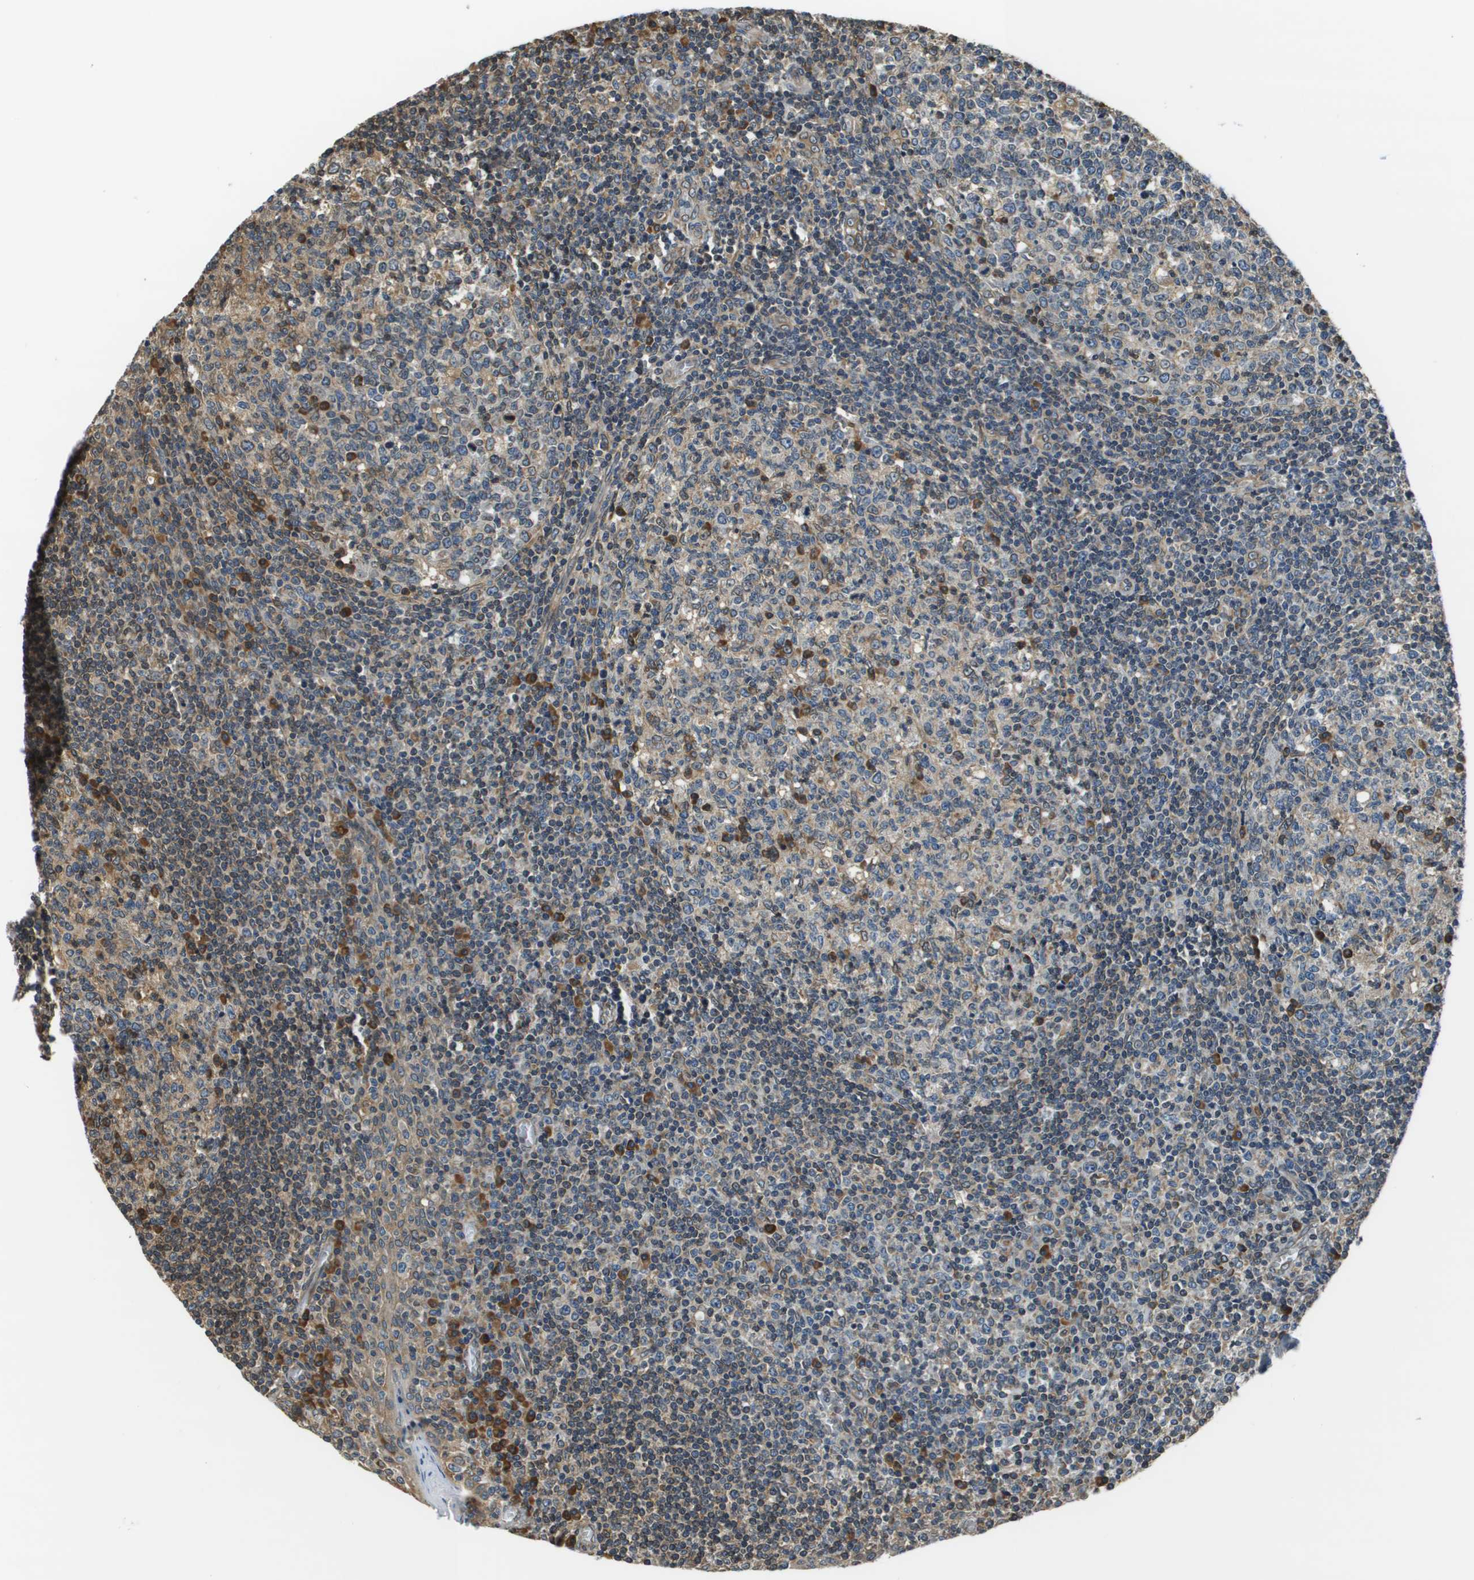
{"staining": {"intensity": "moderate", "quantity": "<25%", "location": "cytoplasmic/membranous"}, "tissue": "tonsil", "cell_type": "Germinal center cells", "image_type": "normal", "snomed": [{"axis": "morphology", "description": "Normal tissue, NOS"}, {"axis": "topography", "description": "Tonsil"}], "caption": "A photomicrograph of human tonsil stained for a protein demonstrates moderate cytoplasmic/membranous brown staining in germinal center cells. (IHC, brightfield microscopy, high magnification).", "gene": "SEC62", "patient": {"sex": "female", "age": 19}}